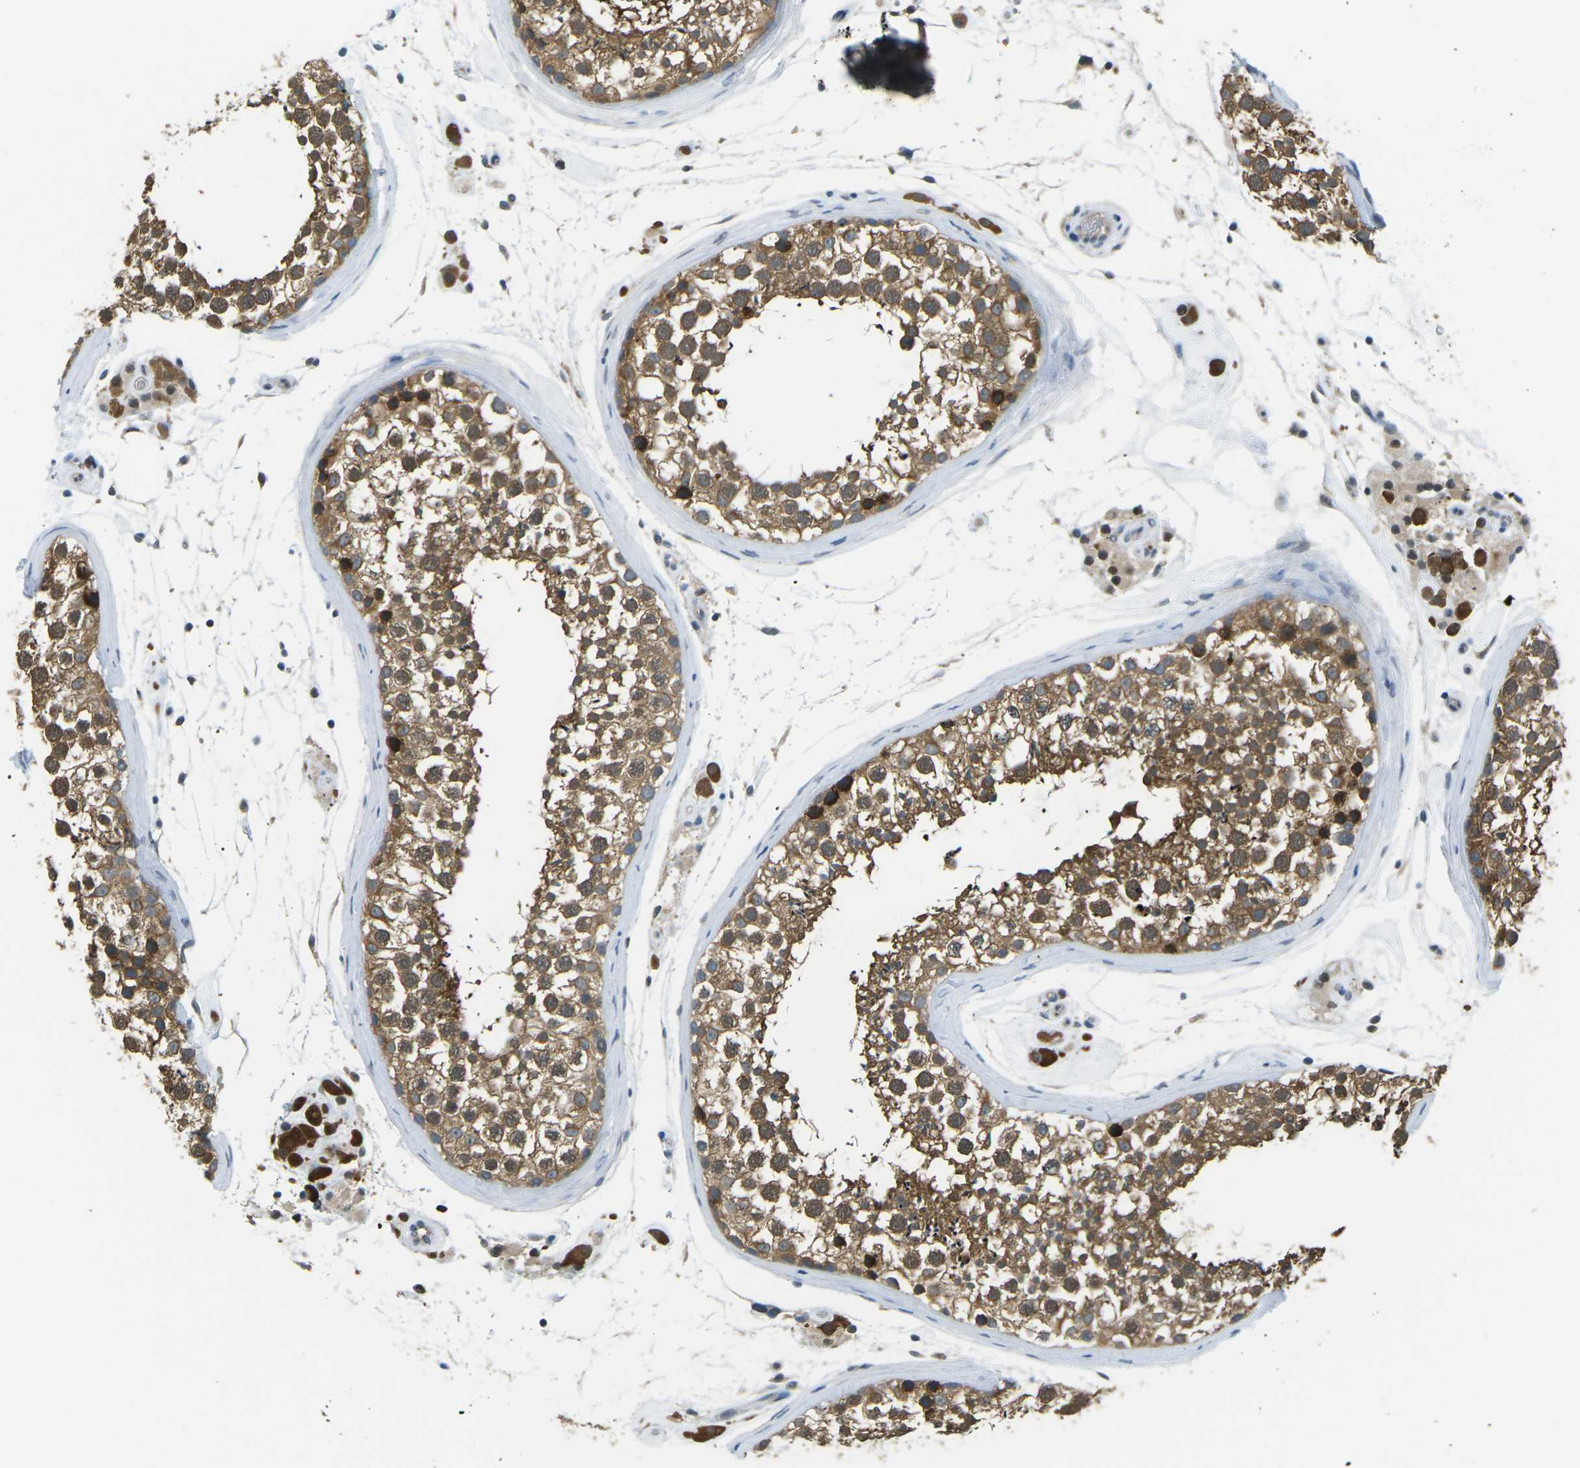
{"staining": {"intensity": "strong", "quantity": "25%-75%", "location": "cytoplasmic/membranous,nuclear"}, "tissue": "testis", "cell_type": "Cells in seminiferous ducts", "image_type": "normal", "snomed": [{"axis": "morphology", "description": "Normal tissue, NOS"}, {"axis": "topography", "description": "Testis"}], "caption": "A brown stain labels strong cytoplasmic/membranous,nuclear staining of a protein in cells in seminiferous ducts of benign human testis.", "gene": "PIEZO2", "patient": {"sex": "male", "age": 46}}